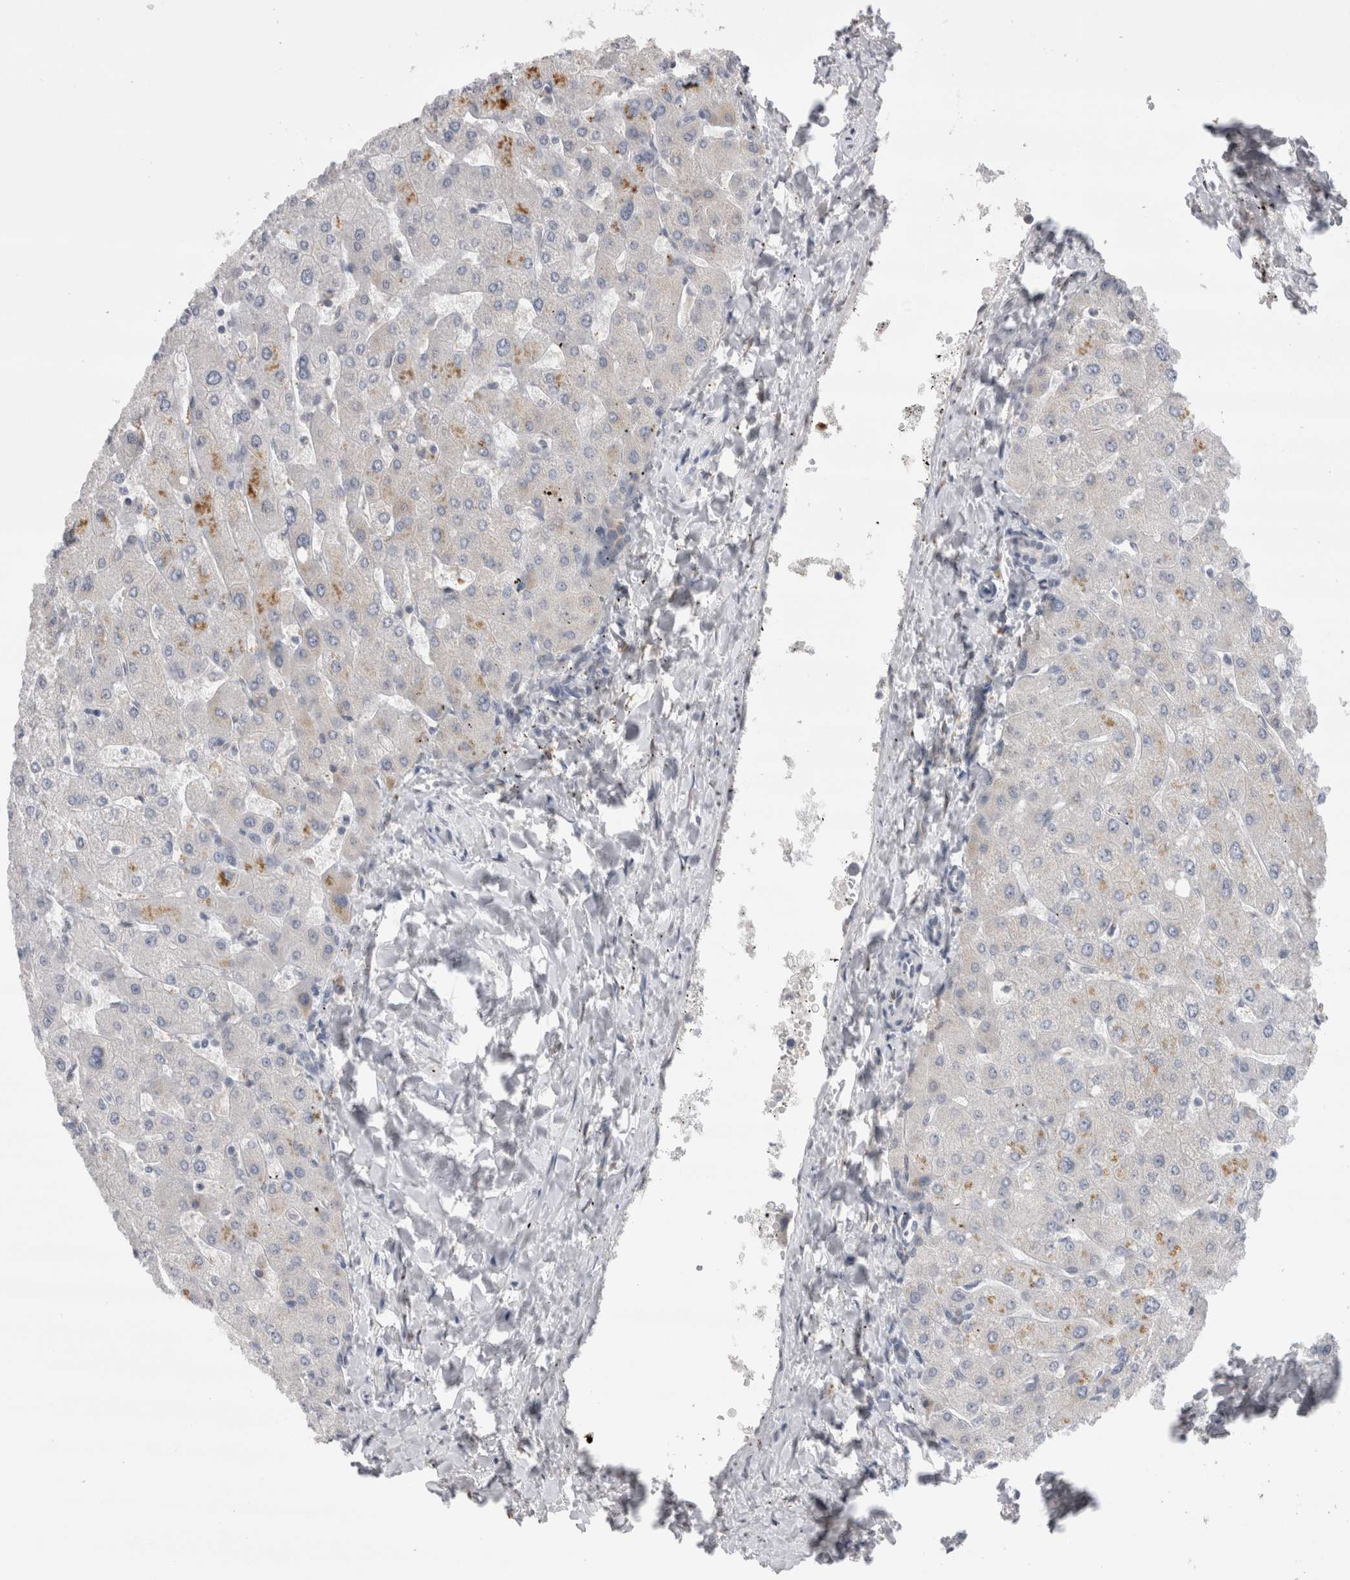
{"staining": {"intensity": "negative", "quantity": "none", "location": "none"}, "tissue": "liver", "cell_type": "Cholangiocytes", "image_type": "normal", "snomed": [{"axis": "morphology", "description": "Normal tissue, NOS"}, {"axis": "topography", "description": "Liver"}], "caption": "There is no significant staining in cholangiocytes of liver. Brightfield microscopy of IHC stained with DAB (3,3'-diaminobenzidine) (brown) and hematoxylin (blue), captured at high magnification.", "gene": "VCPIP1", "patient": {"sex": "male", "age": 55}}